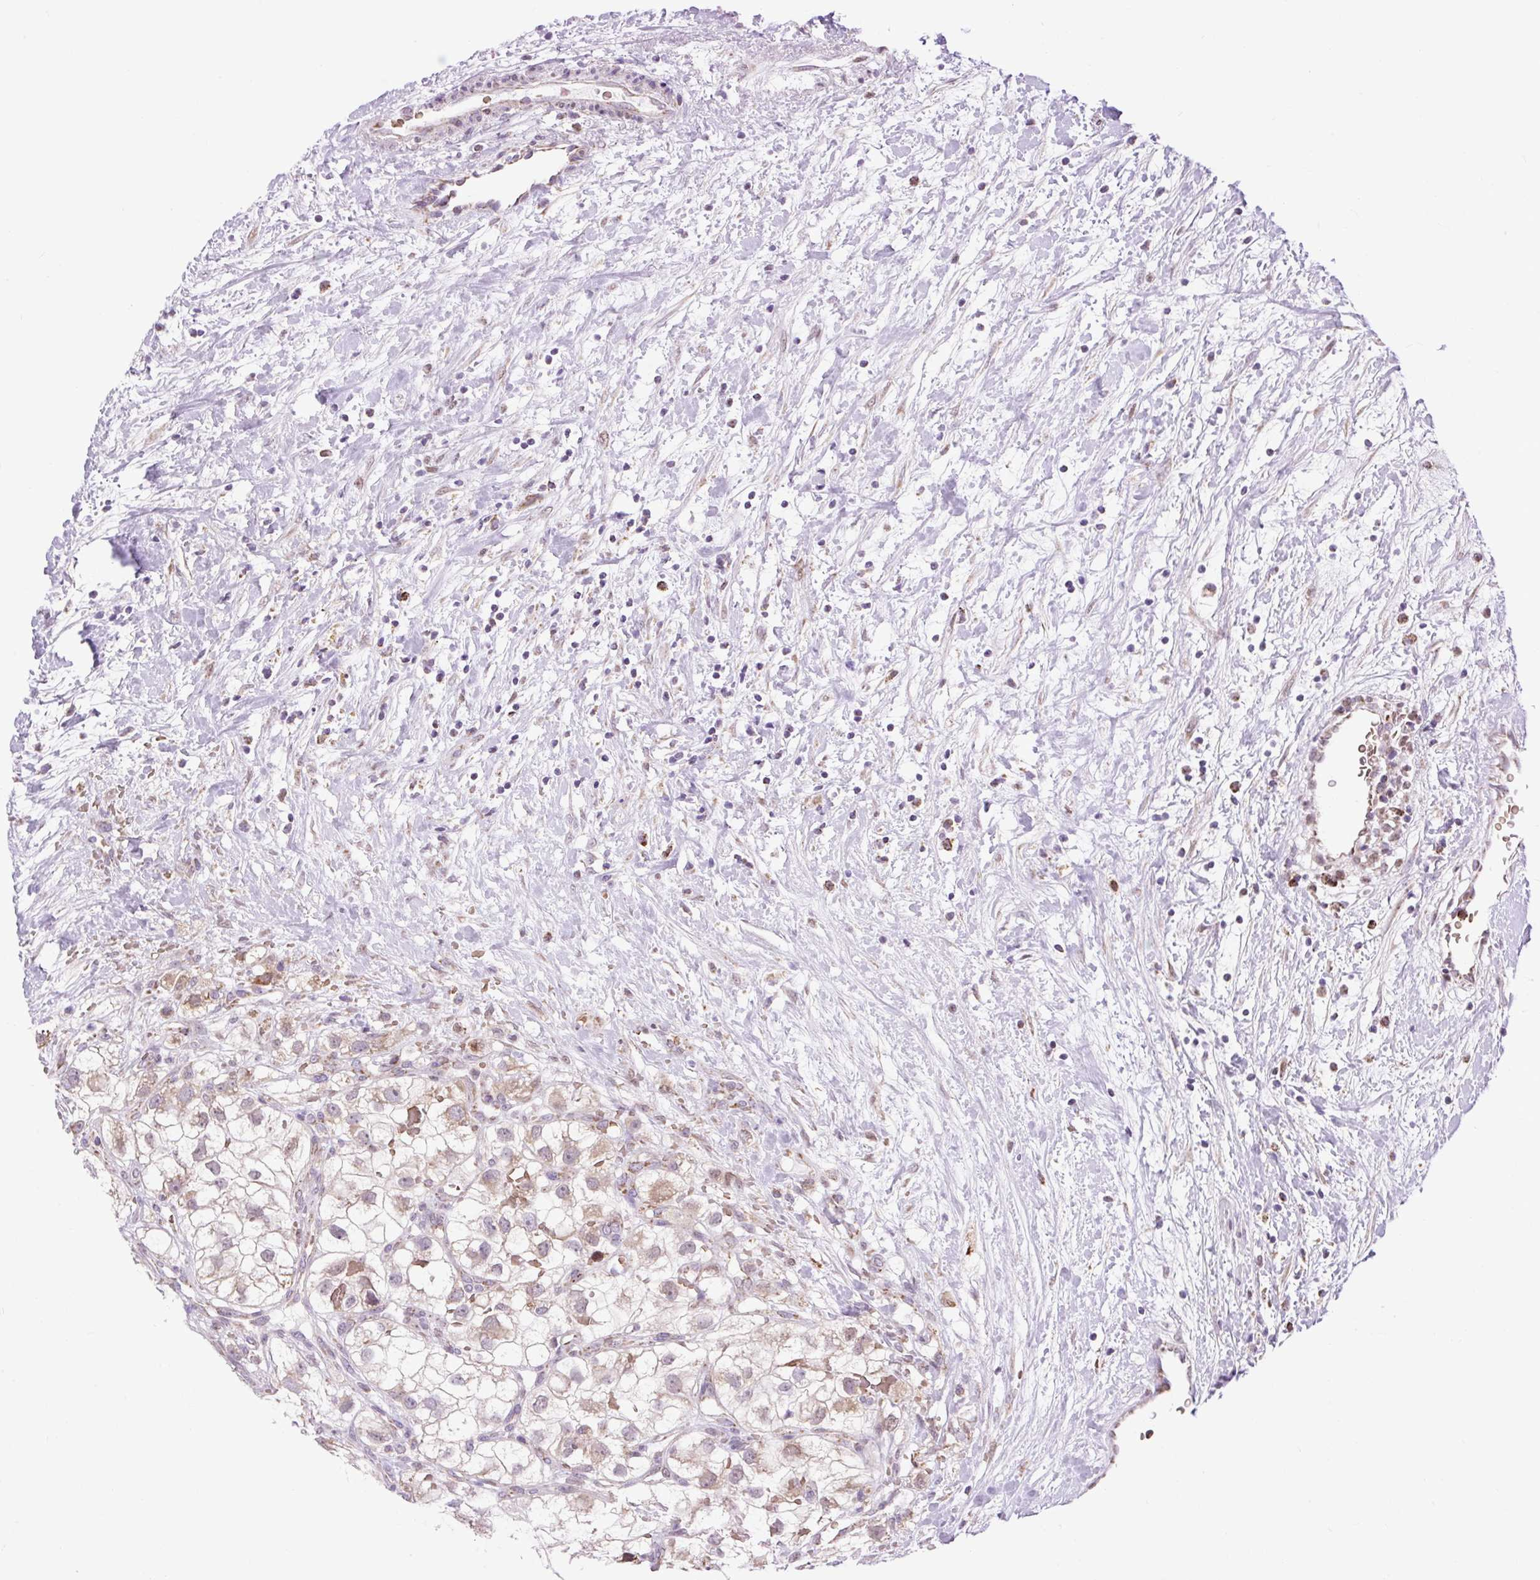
{"staining": {"intensity": "weak", "quantity": "25%-75%", "location": "cytoplasmic/membranous"}, "tissue": "renal cancer", "cell_type": "Tumor cells", "image_type": "cancer", "snomed": [{"axis": "morphology", "description": "Adenocarcinoma, NOS"}, {"axis": "topography", "description": "Kidney"}], "caption": "Immunohistochemical staining of adenocarcinoma (renal) reveals low levels of weak cytoplasmic/membranous expression in about 25%-75% of tumor cells.", "gene": "SCO2", "patient": {"sex": "male", "age": 59}}